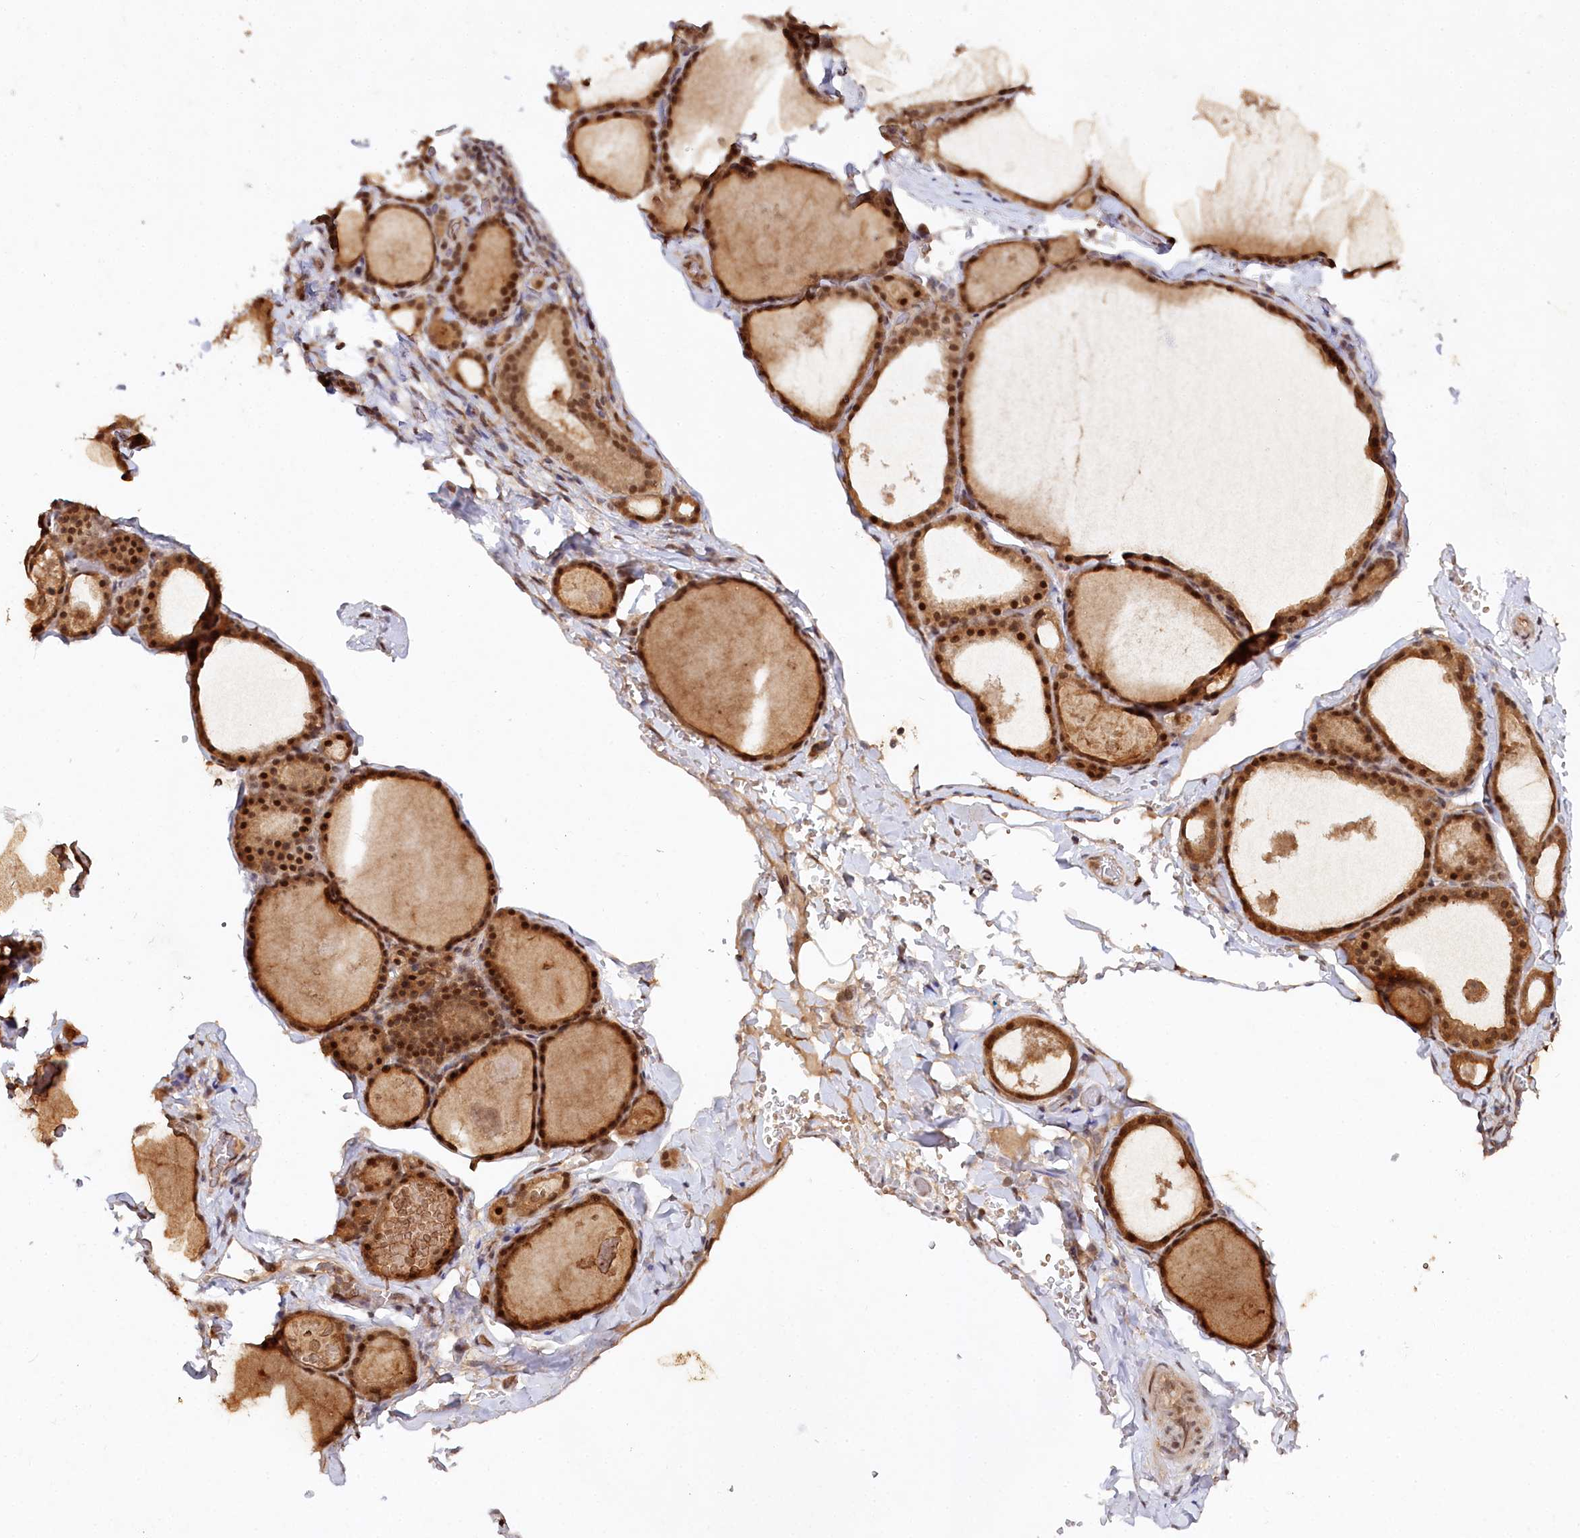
{"staining": {"intensity": "strong", "quantity": ">75%", "location": "nuclear"}, "tissue": "thyroid gland", "cell_type": "Glandular cells", "image_type": "normal", "snomed": [{"axis": "morphology", "description": "Normal tissue, NOS"}, {"axis": "topography", "description": "Thyroid gland"}], "caption": "Immunohistochemistry (IHC) micrograph of unremarkable thyroid gland stained for a protein (brown), which demonstrates high levels of strong nuclear staining in about >75% of glandular cells.", "gene": "CCDC65", "patient": {"sex": "male", "age": 56}}